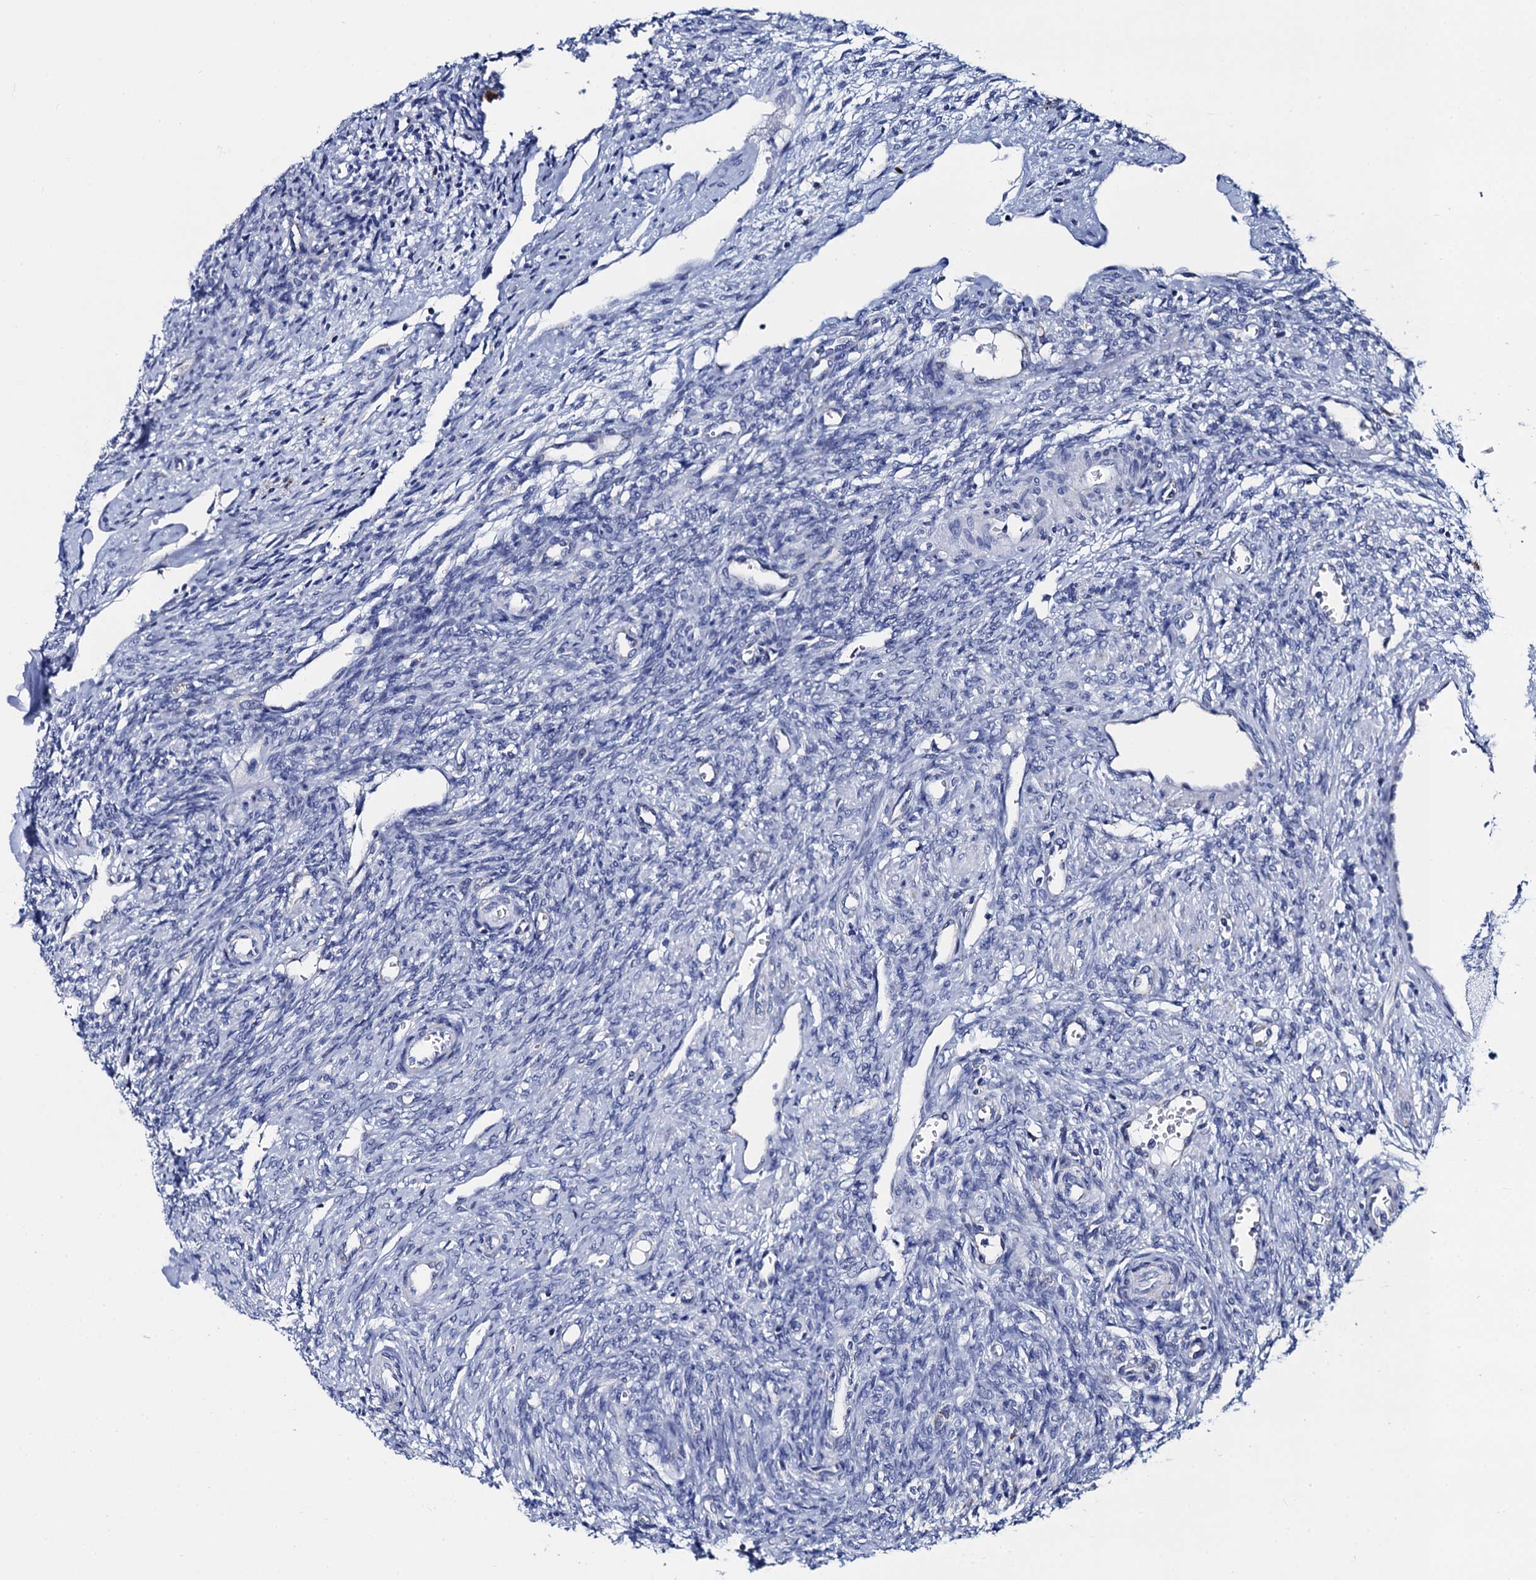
{"staining": {"intensity": "negative", "quantity": "none", "location": "none"}, "tissue": "ovary", "cell_type": "Ovarian stroma cells", "image_type": "normal", "snomed": [{"axis": "morphology", "description": "Normal tissue, NOS"}, {"axis": "topography", "description": "Ovary"}], "caption": "This is an immunohistochemistry histopathology image of benign ovary. There is no staining in ovarian stroma cells.", "gene": "ACADSB", "patient": {"sex": "female", "age": 41}}